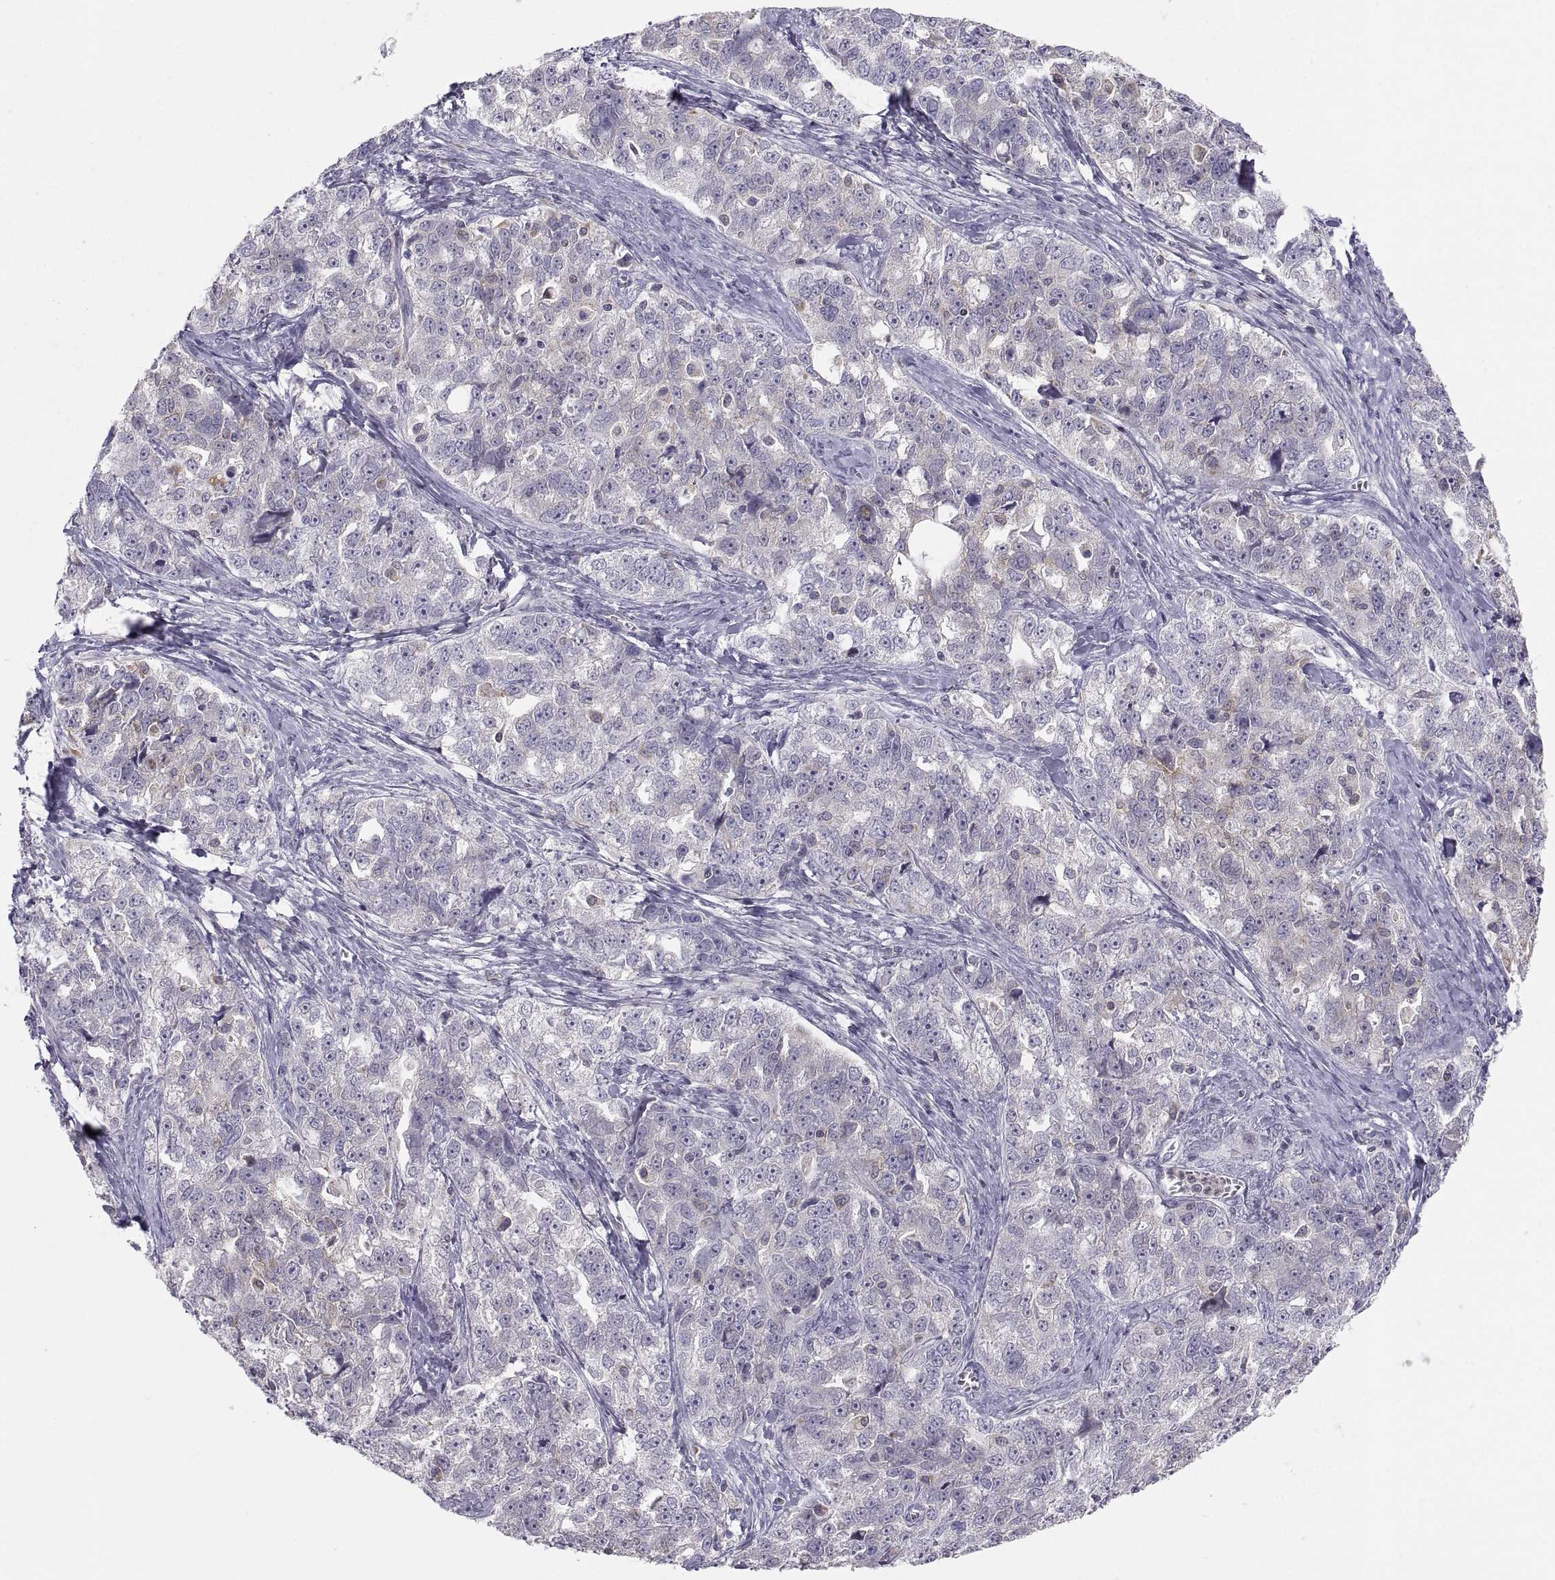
{"staining": {"intensity": "negative", "quantity": "none", "location": "none"}, "tissue": "ovarian cancer", "cell_type": "Tumor cells", "image_type": "cancer", "snomed": [{"axis": "morphology", "description": "Cystadenocarcinoma, serous, NOS"}, {"axis": "topography", "description": "Ovary"}], "caption": "This histopathology image is of ovarian serous cystadenocarcinoma stained with IHC to label a protein in brown with the nuclei are counter-stained blue. There is no positivity in tumor cells.", "gene": "ERO1A", "patient": {"sex": "female", "age": 51}}